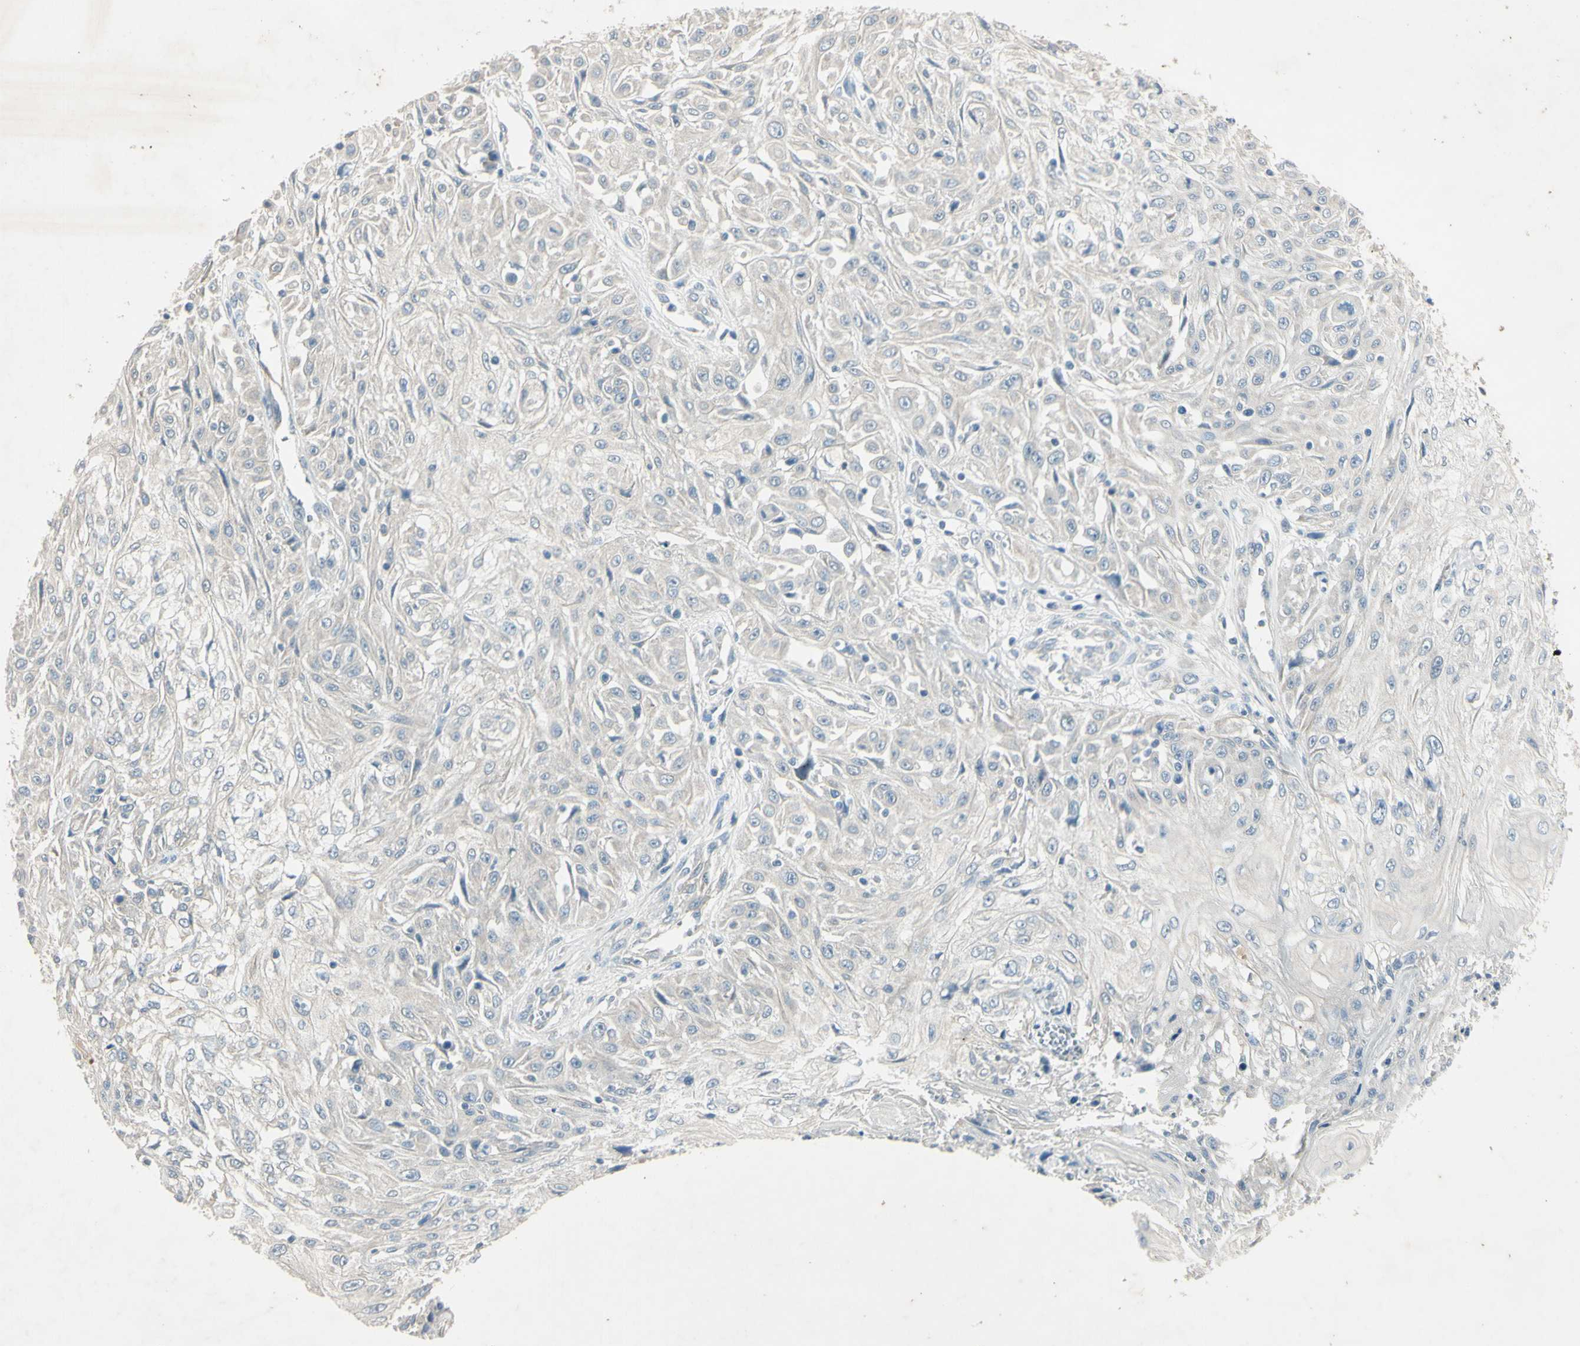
{"staining": {"intensity": "negative", "quantity": "none", "location": "none"}, "tissue": "skin cancer", "cell_type": "Tumor cells", "image_type": "cancer", "snomed": [{"axis": "morphology", "description": "Squamous cell carcinoma, NOS"}, {"axis": "morphology", "description": "Squamous cell carcinoma, metastatic, NOS"}, {"axis": "topography", "description": "Skin"}, {"axis": "topography", "description": "Lymph node"}], "caption": "Immunohistochemistry (IHC) photomicrograph of skin cancer stained for a protein (brown), which reveals no expression in tumor cells.", "gene": "AATK", "patient": {"sex": "male", "age": 75}}